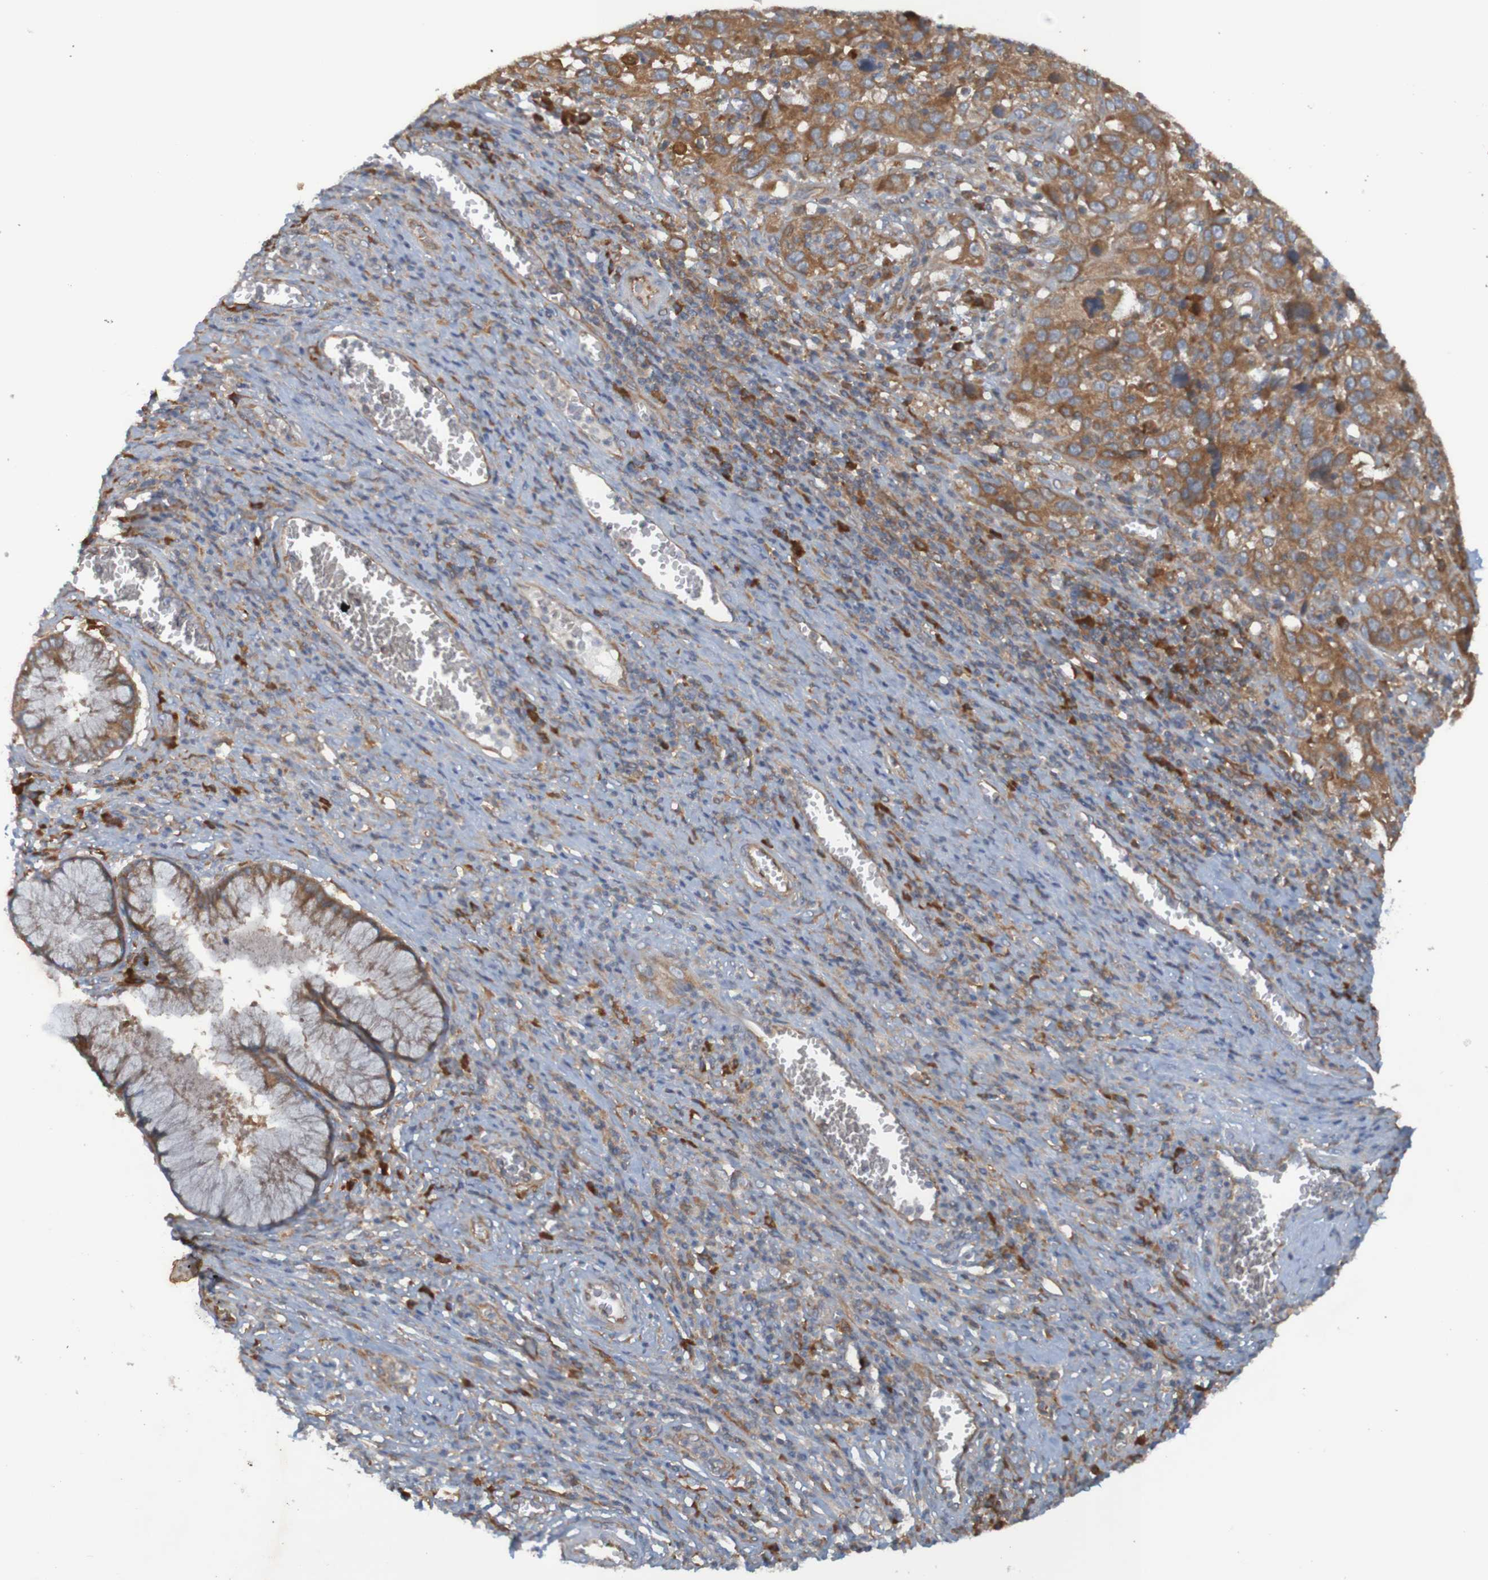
{"staining": {"intensity": "moderate", "quantity": ">75%", "location": "cytoplasmic/membranous"}, "tissue": "cervical cancer", "cell_type": "Tumor cells", "image_type": "cancer", "snomed": [{"axis": "morphology", "description": "Squamous cell carcinoma, NOS"}, {"axis": "topography", "description": "Cervix"}], "caption": "Immunohistochemistry photomicrograph of neoplastic tissue: cervical cancer stained using immunohistochemistry (IHC) demonstrates medium levels of moderate protein expression localized specifically in the cytoplasmic/membranous of tumor cells, appearing as a cytoplasmic/membranous brown color.", "gene": "DNAJC4", "patient": {"sex": "female", "age": 32}}